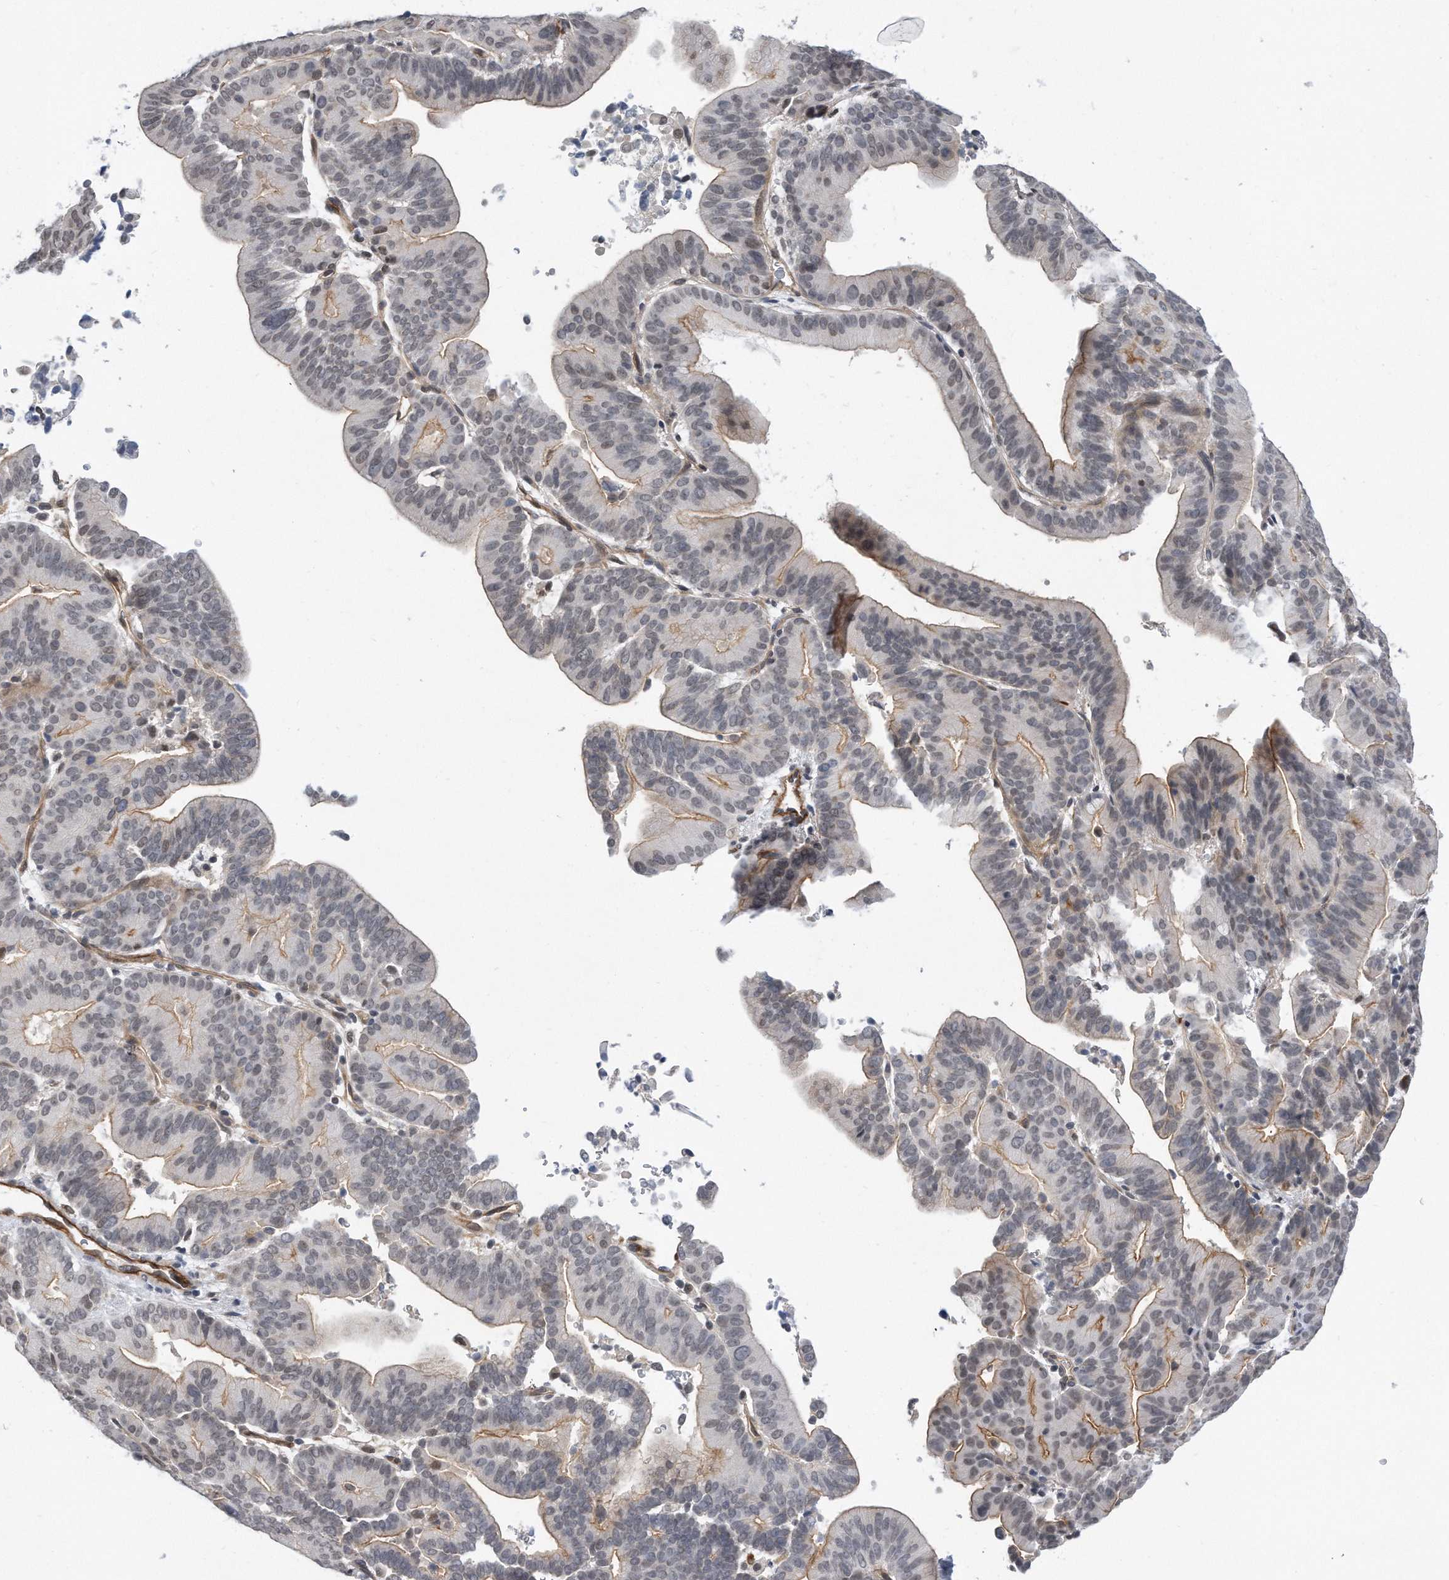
{"staining": {"intensity": "moderate", "quantity": "<25%", "location": "cytoplasmic/membranous,nuclear"}, "tissue": "liver cancer", "cell_type": "Tumor cells", "image_type": "cancer", "snomed": [{"axis": "morphology", "description": "Cholangiocarcinoma"}, {"axis": "topography", "description": "Liver"}], "caption": "DAB (3,3'-diaminobenzidine) immunohistochemical staining of human cholangiocarcinoma (liver) exhibits moderate cytoplasmic/membranous and nuclear protein staining in approximately <25% of tumor cells.", "gene": "TP53INP1", "patient": {"sex": "female", "age": 75}}